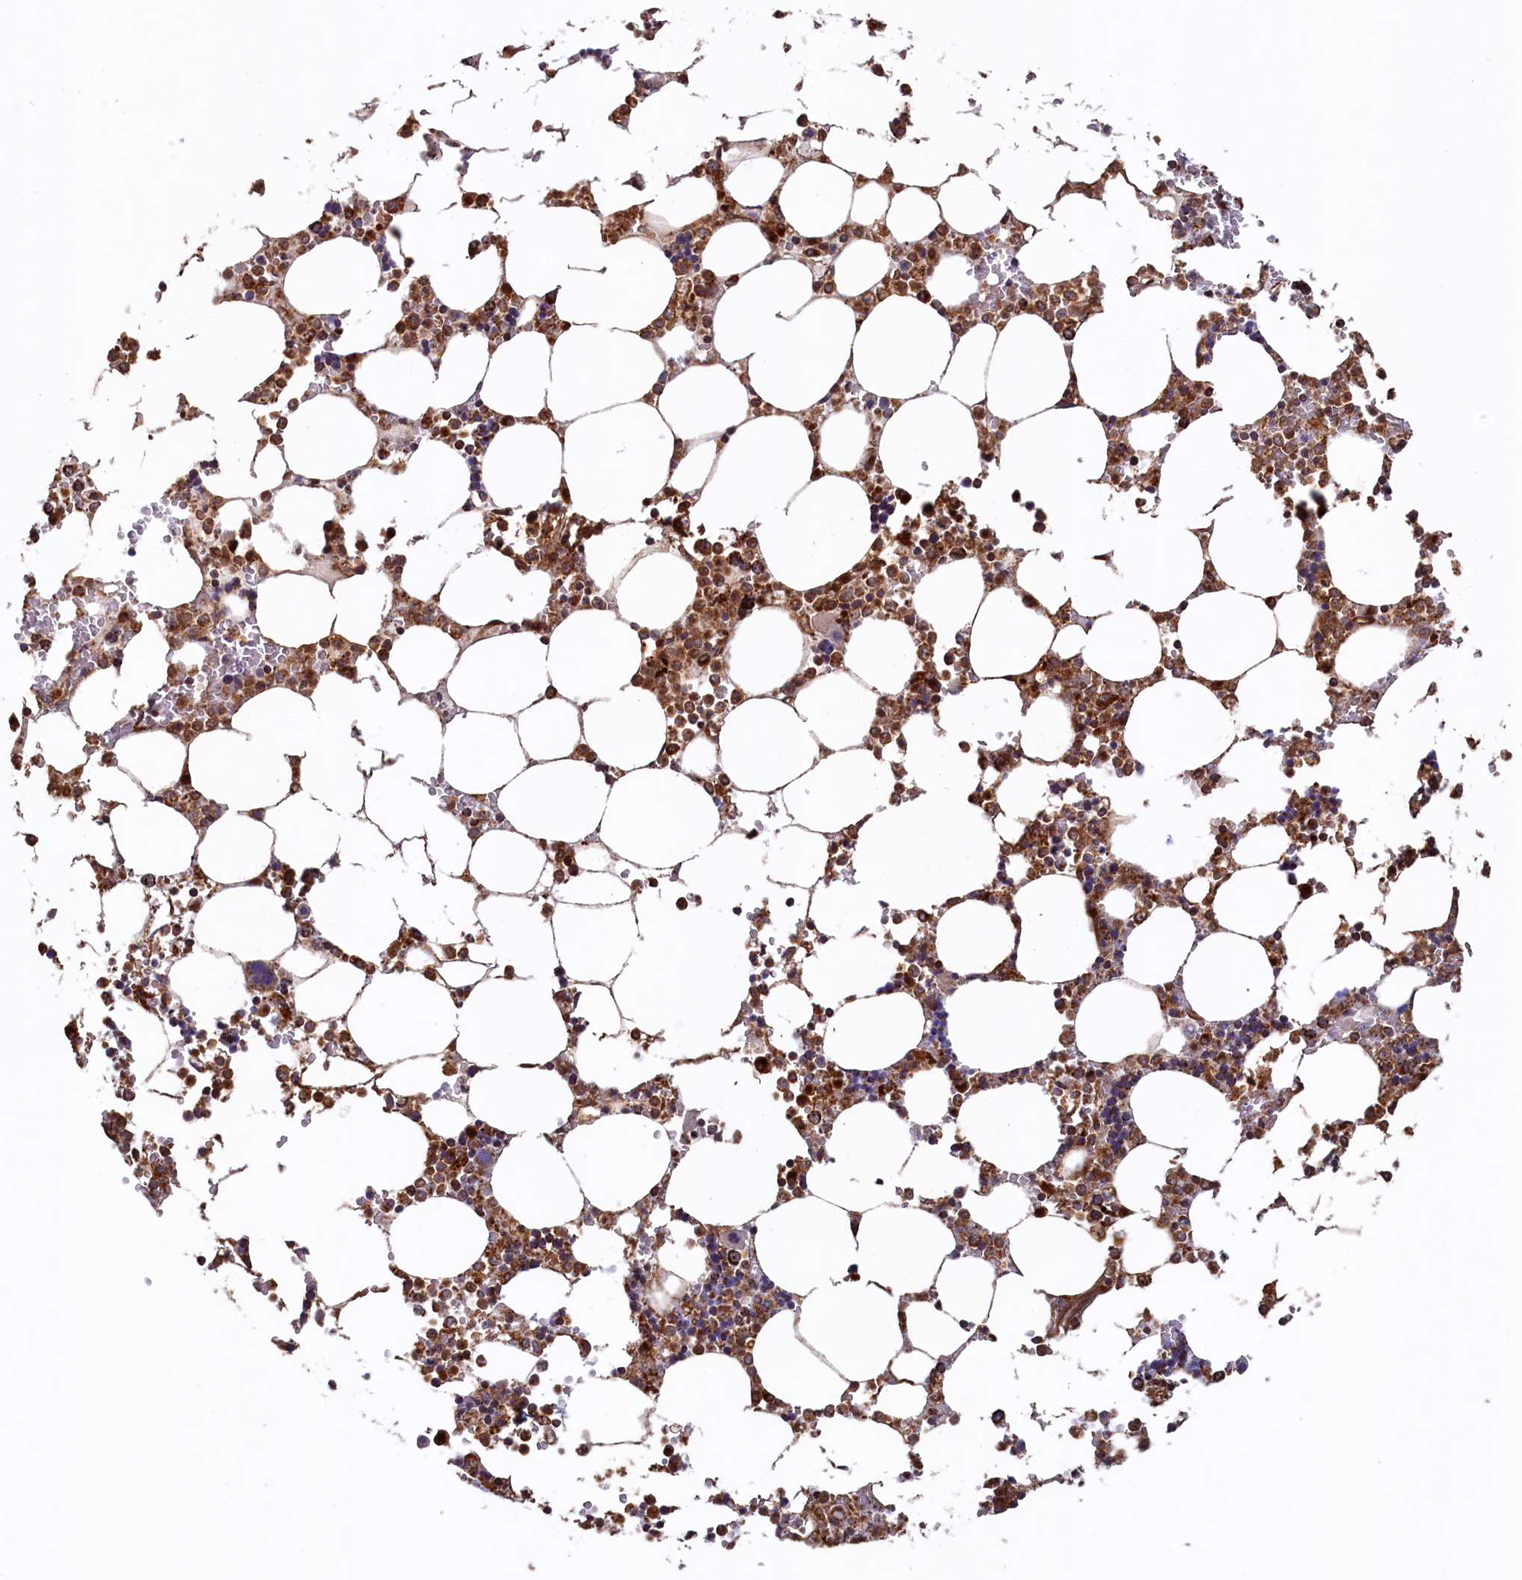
{"staining": {"intensity": "strong", "quantity": ">75%", "location": "cytoplasmic/membranous"}, "tissue": "bone marrow", "cell_type": "Hematopoietic cells", "image_type": "normal", "snomed": [{"axis": "morphology", "description": "Normal tissue, NOS"}, {"axis": "topography", "description": "Bone marrow"}], "caption": "Bone marrow stained with immunohistochemistry reveals strong cytoplasmic/membranous staining in about >75% of hematopoietic cells.", "gene": "UBE3B", "patient": {"sex": "male", "age": 64}}